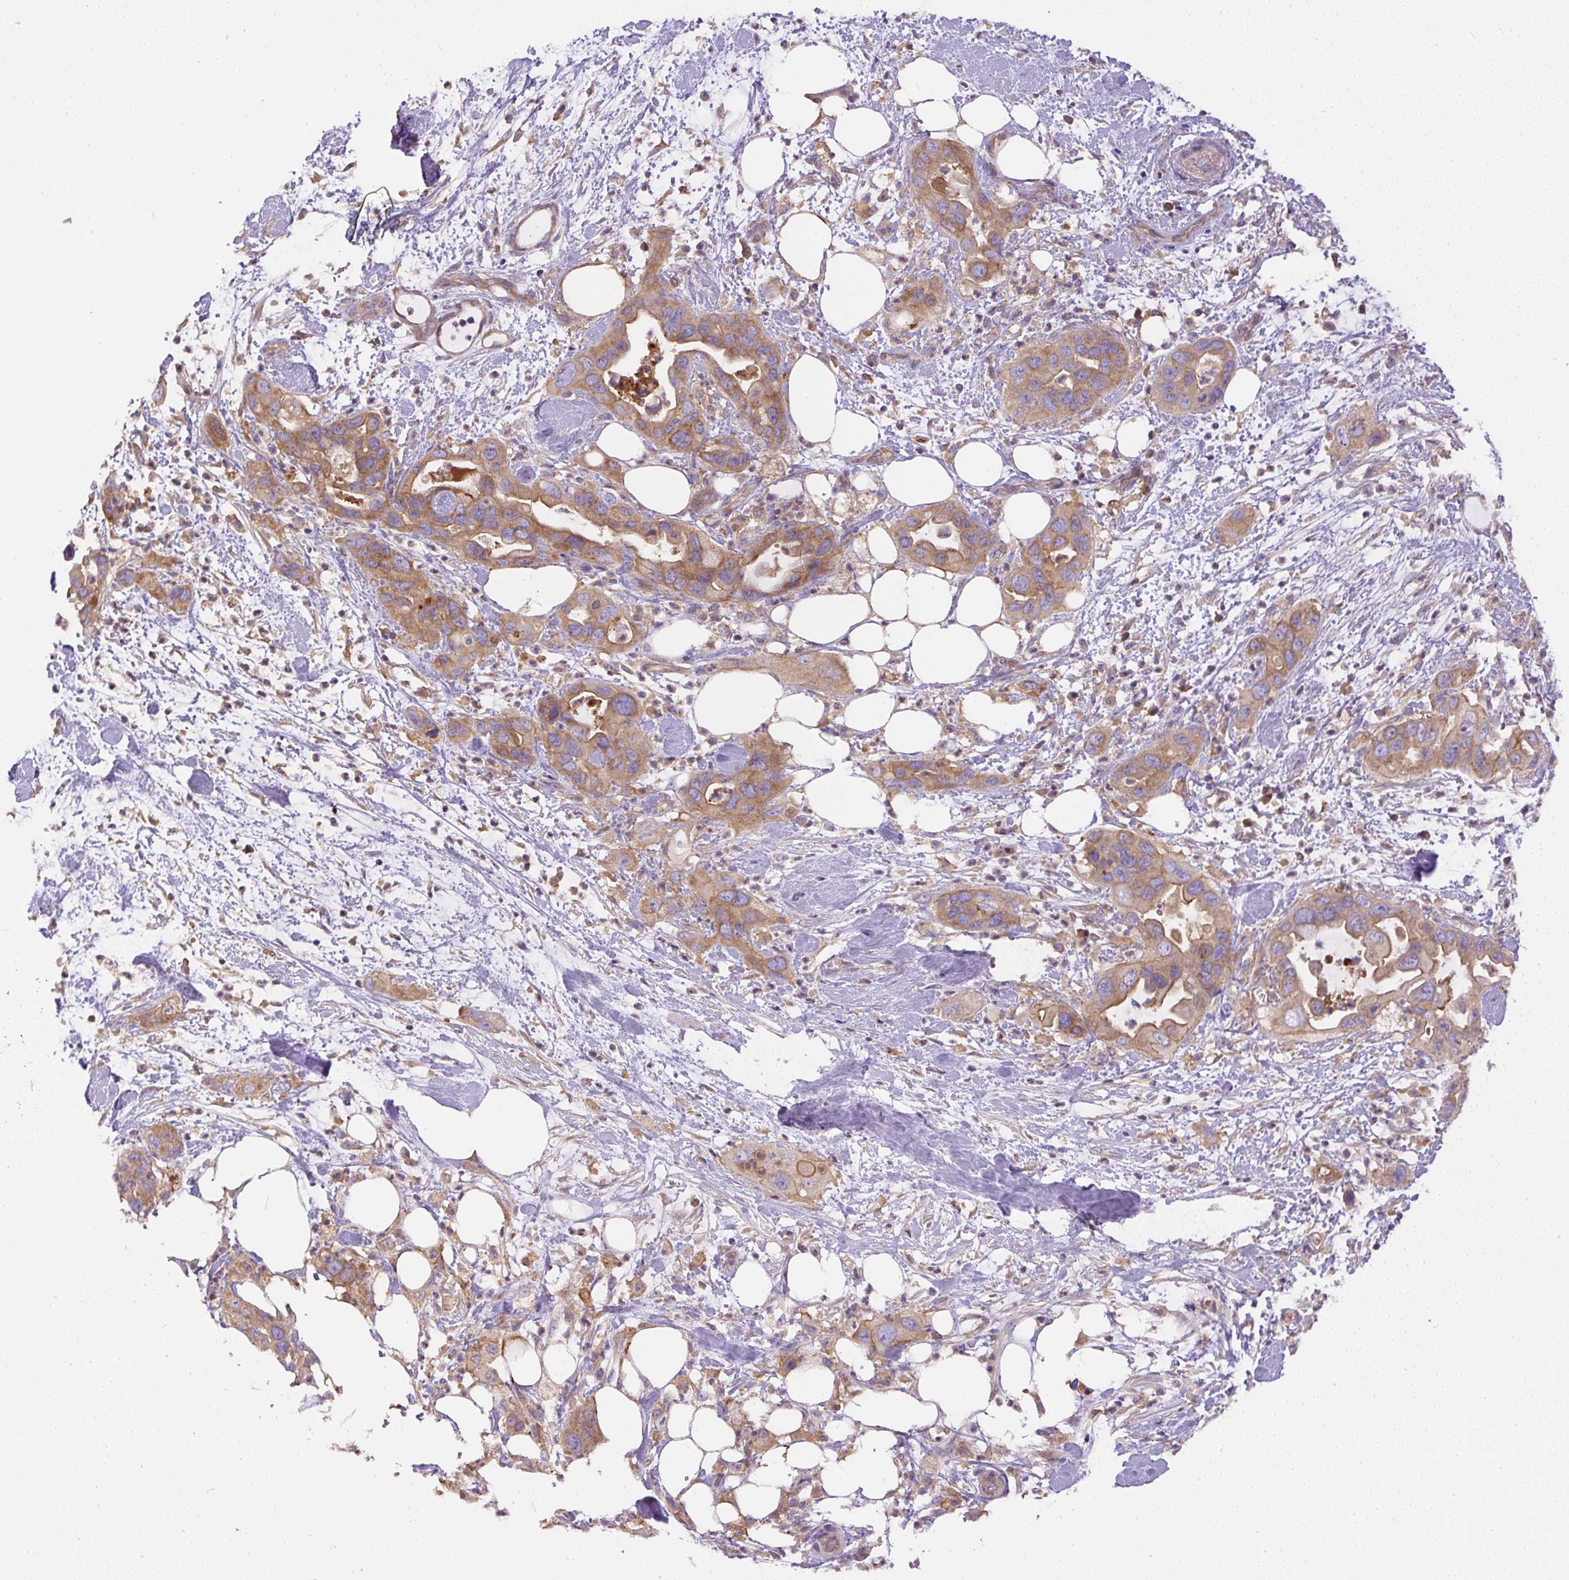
{"staining": {"intensity": "moderate", "quantity": ">75%", "location": "cytoplasmic/membranous"}, "tissue": "pancreatic cancer", "cell_type": "Tumor cells", "image_type": "cancer", "snomed": [{"axis": "morphology", "description": "Adenocarcinoma, NOS"}, {"axis": "topography", "description": "Pancreas"}], "caption": "Brown immunohistochemical staining in adenocarcinoma (pancreatic) exhibits moderate cytoplasmic/membranous expression in approximately >75% of tumor cells.", "gene": "DAPK1", "patient": {"sex": "female", "age": 71}}